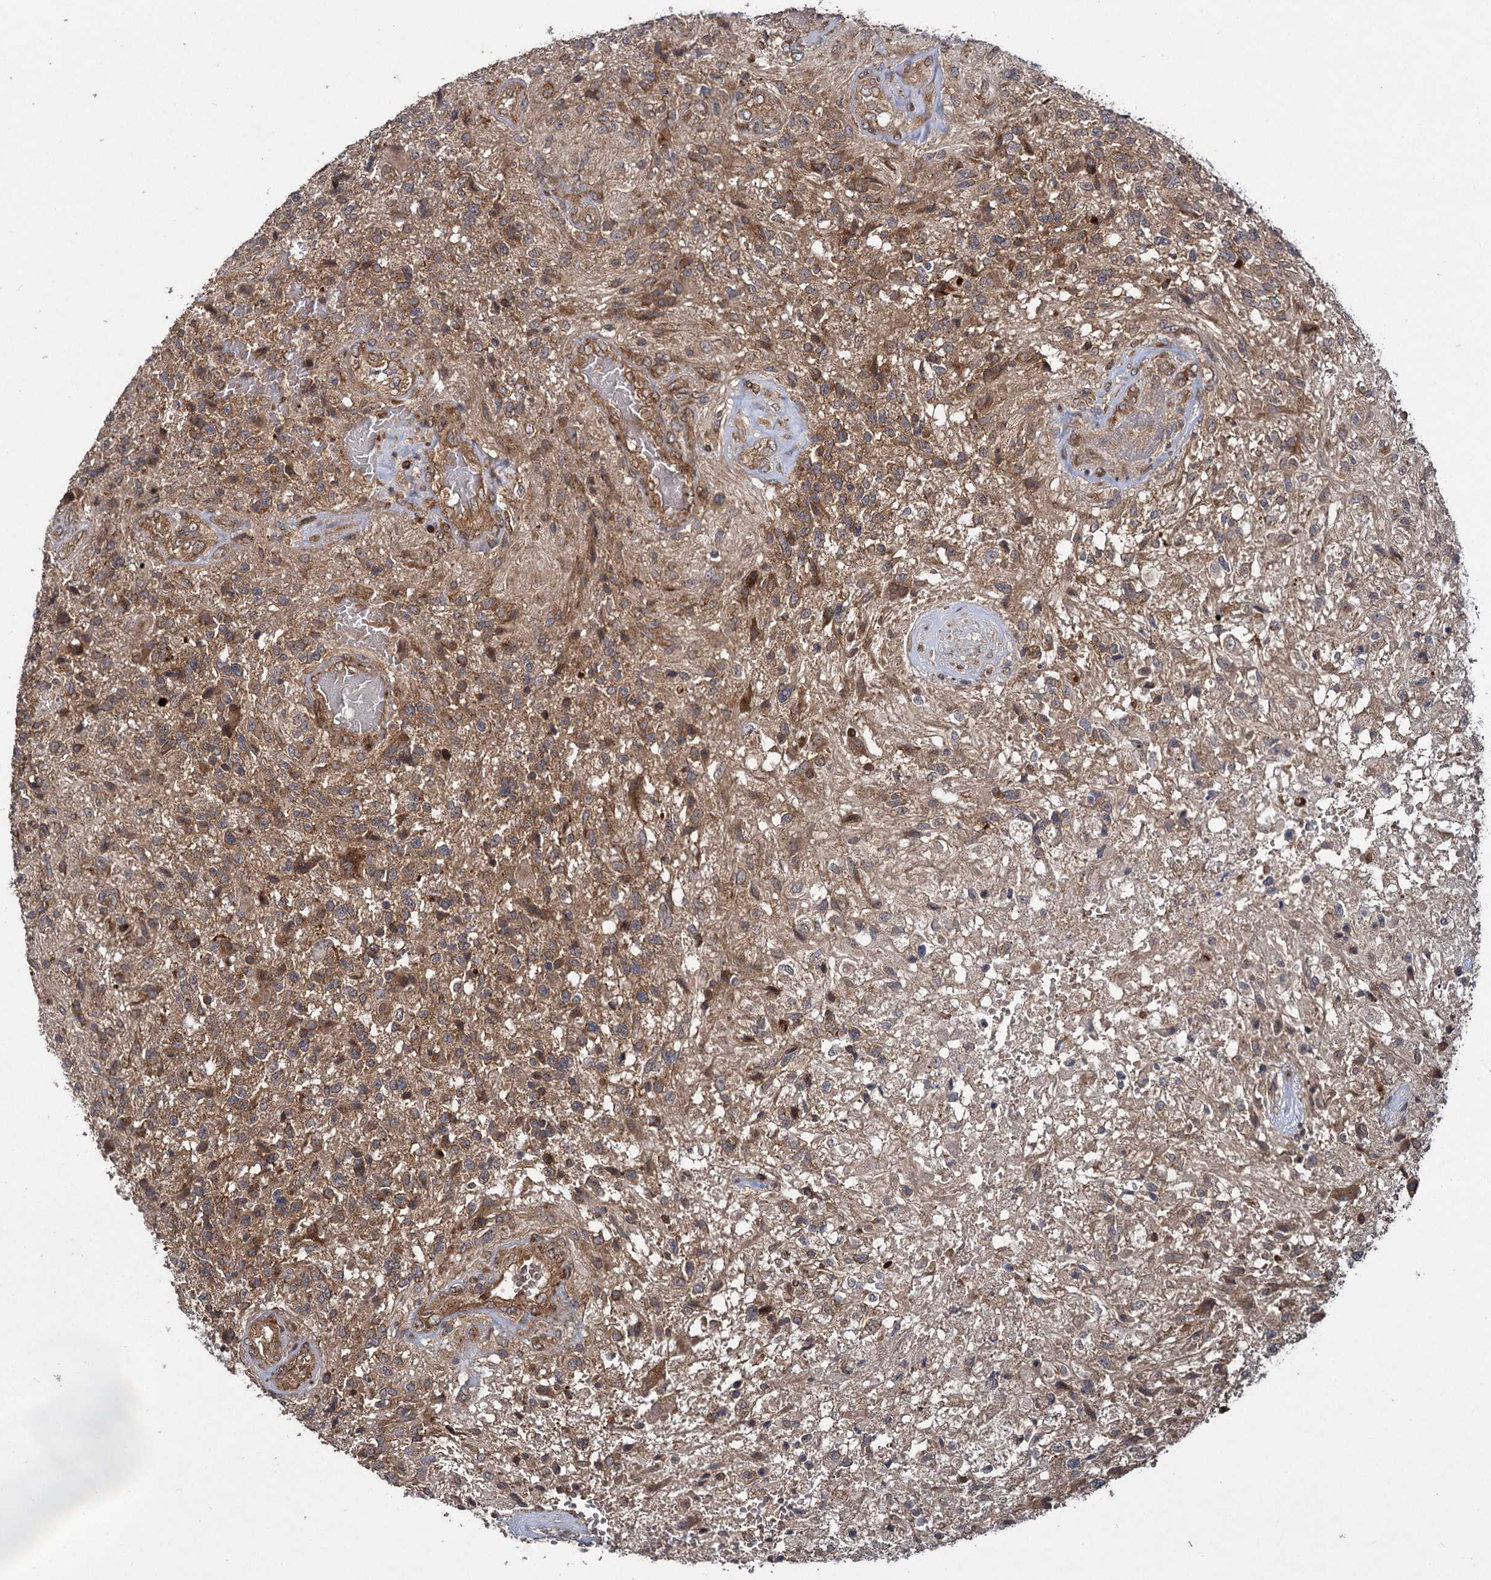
{"staining": {"intensity": "moderate", "quantity": ">75%", "location": "cytoplasmic/membranous"}, "tissue": "glioma", "cell_type": "Tumor cells", "image_type": "cancer", "snomed": [{"axis": "morphology", "description": "Glioma, malignant, High grade"}, {"axis": "topography", "description": "Brain"}], "caption": "Protein expression analysis of malignant glioma (high-grade) demonstrates moderate cytoplasmic/membranous positivity in about >75% of tumor cells. (Brightfield microscopy of DAB IHC at high magnification).", "gene": "DCP1B", "patient": {"sex": "male", "age": 56}}